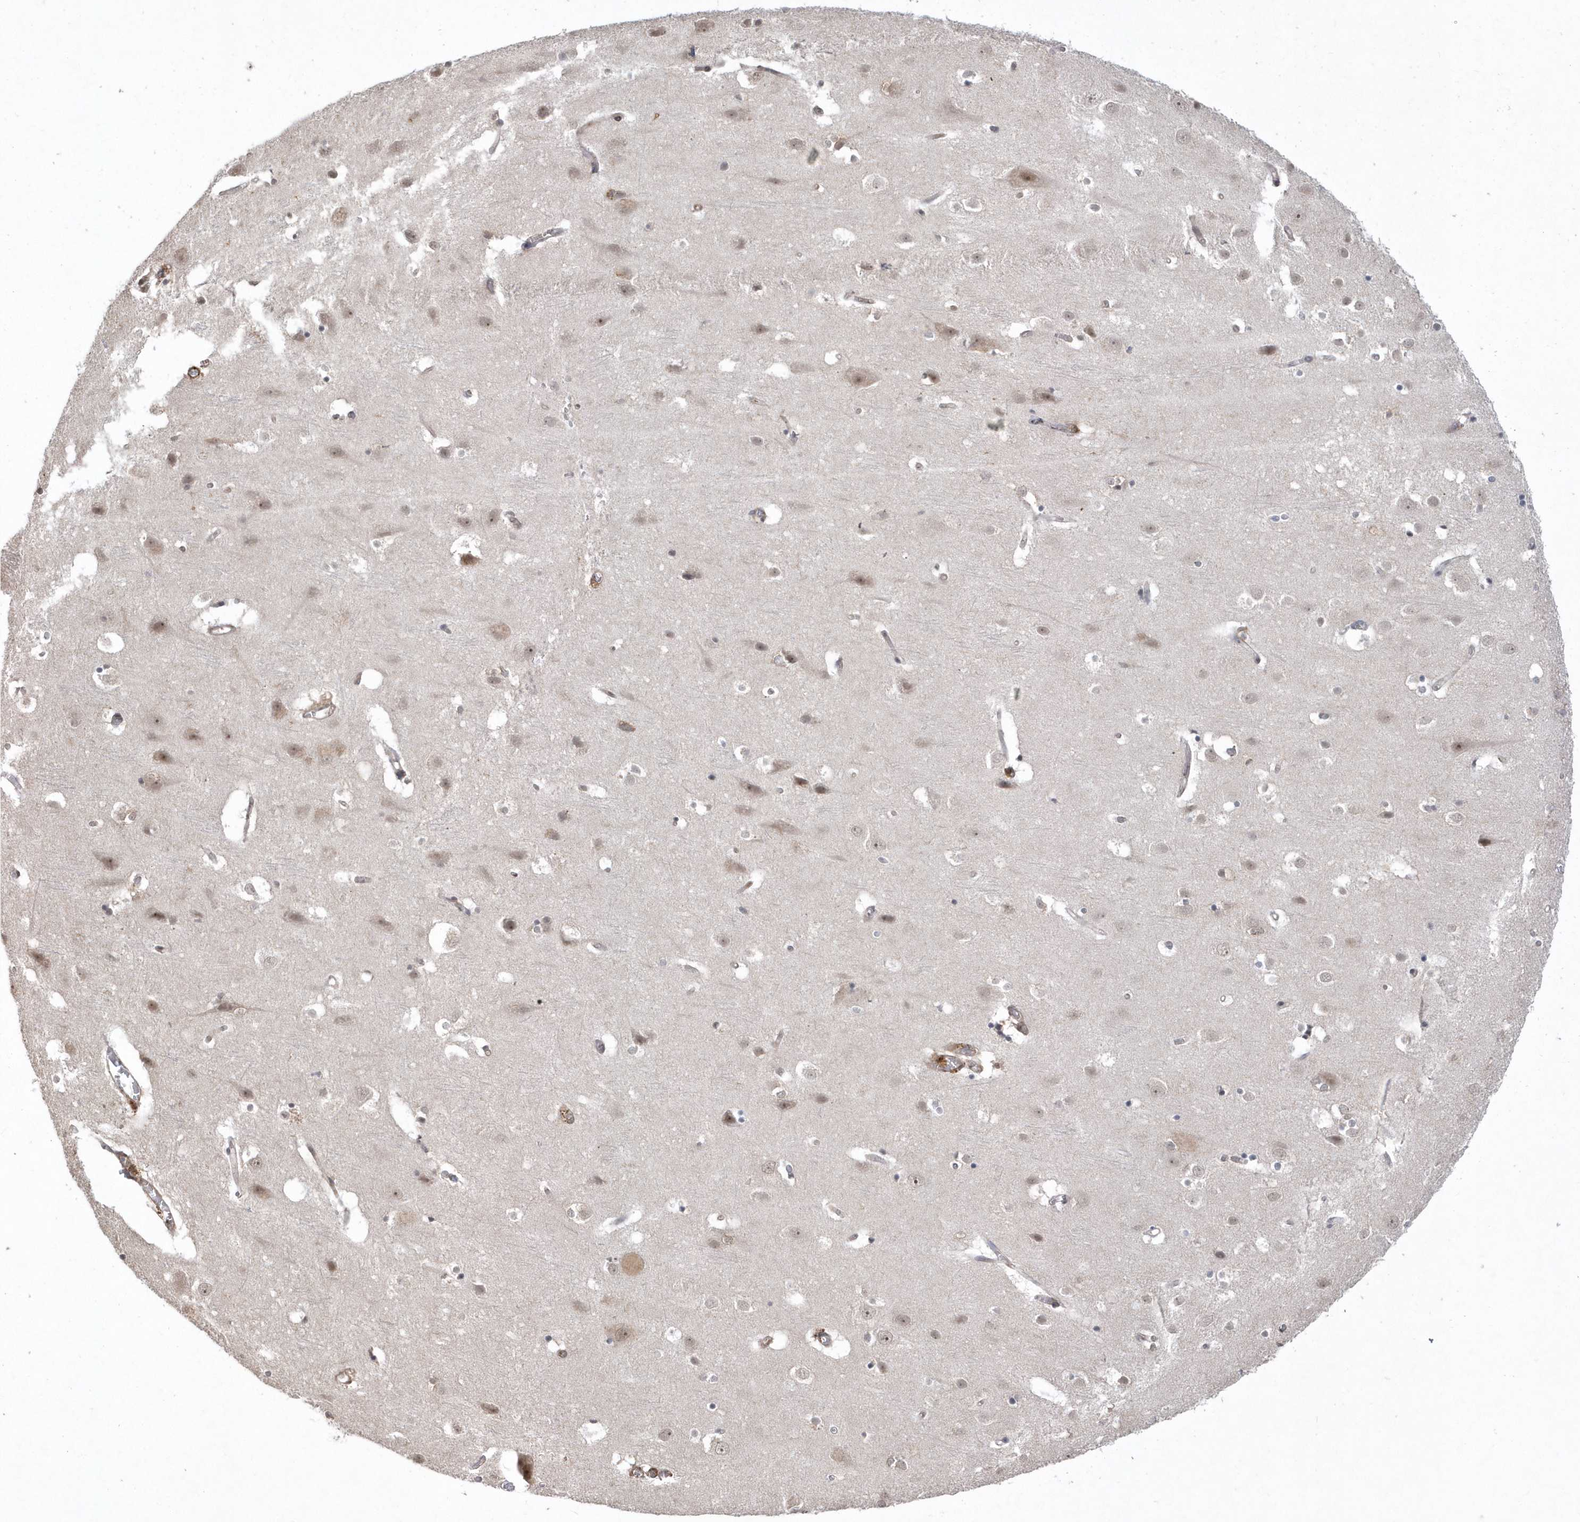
{"staining": {"intensity": "negative", "quantity": "none", "location": "none"}, "tissue": "cerebral cortex", "cell_type": "Endothelial cells", "image_type": "normal", "snomed": [{"axis": "morphology", "description": "Normal tissue, NOS"}, {"axis": "topography", "description": "Cerebral cortex"}], "caption": "An image of human cerebral cortex is negative for staining in endothelial cells. (Stains: DAB immunohistochemistry (IHC) with hematoxylin counter stain, Microscopy: brightfield microscopy at high magnification).", "gene": "CRIP3", "patient": {"sex": "male", "age": 54}}